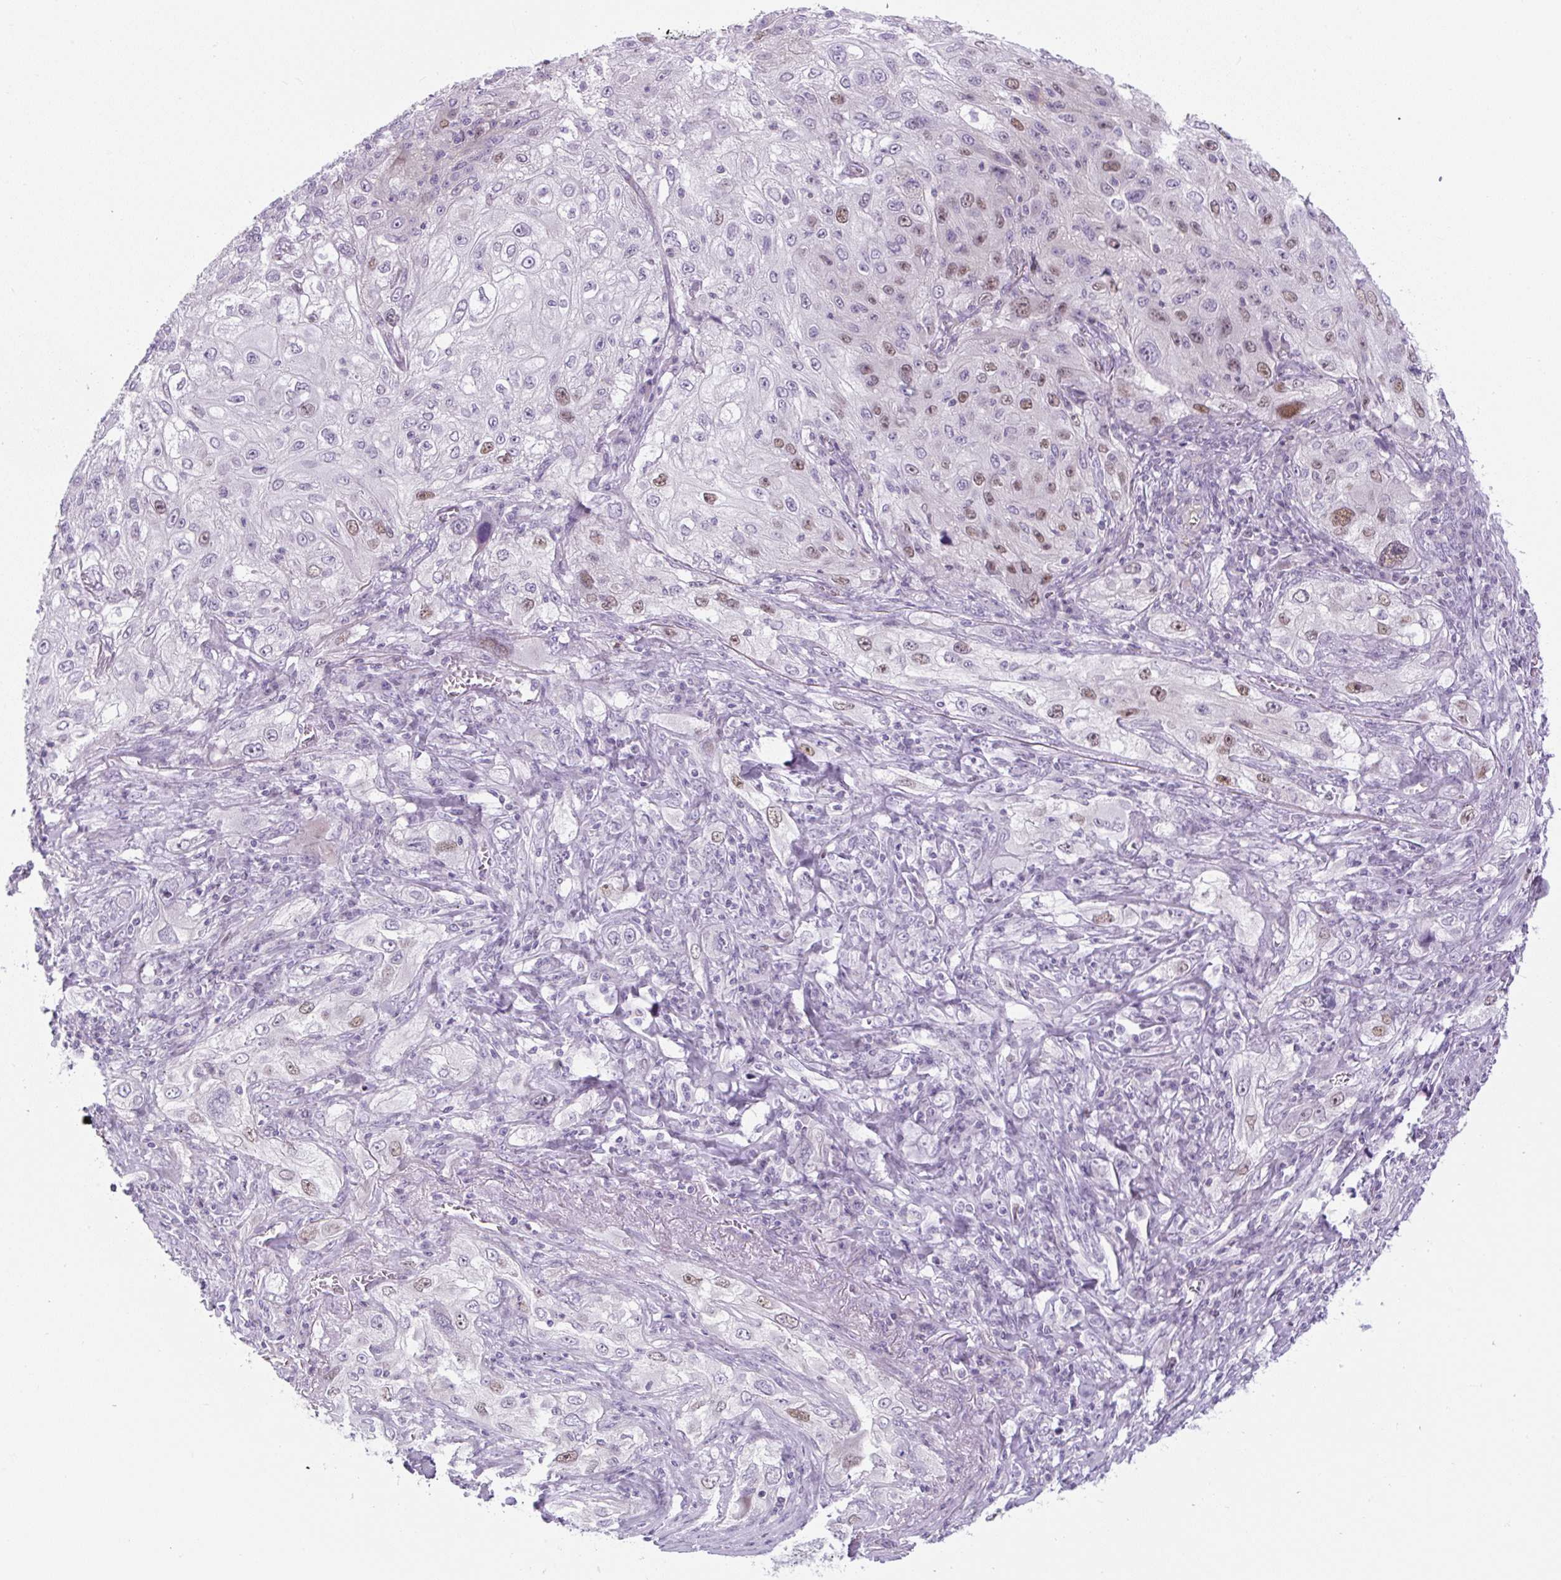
{"staining": {"intensity": "weak", "quantity": "25%-75%", "location": "nuclear"}, "tissue": "lung cancer", "cell_type": "Tumor cells", "image_type": "cancer", "snomed": [{"axis": "morphology", "description": "Squamous cell carcinoma, NOS"}, {"axis": "topography", "description": "Lung"}], "caption": "High-magnification brightfield microscopy of squamous cell carcinoma (lung) stained with DAB (brown) and counterstained with hematoxylin (blue). tumor cells exhibit weak nuclear expression is seen in approximately25%-75% of cells. Nuclei are stained in blue.", "gene": "ADAMTS19", "patient": {"sex": "female", "age": 69}}